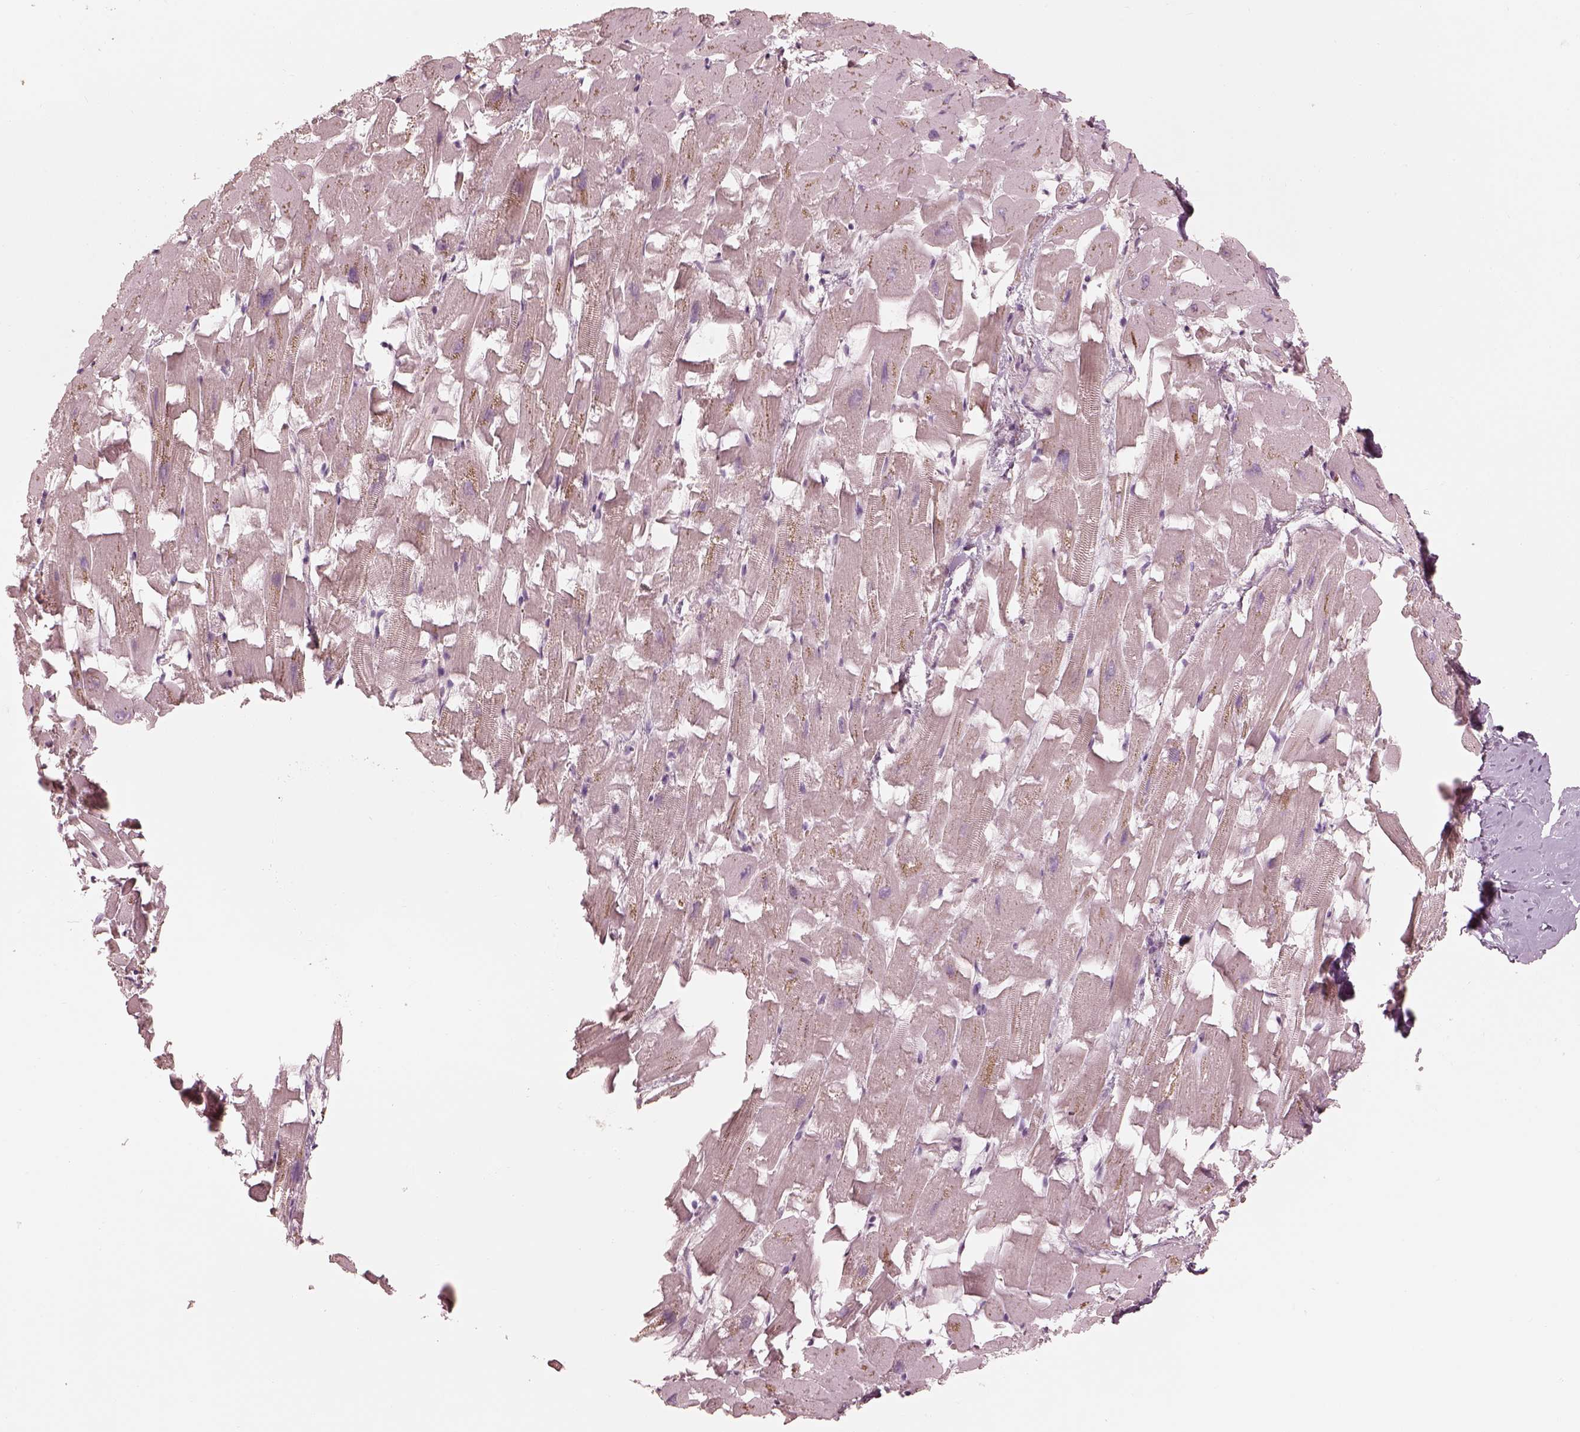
{"staining": {"intensity": "weak", "quantity": "<25%", "location": "cytoplasmic/membranous"}, "tissue": "heart muscle", "cell_type": "Cardiomyocytes", "image_type": "normal", "snomed": [{"axis": "morphology", "description": "Normal tissue, NOS"}, {"axis": "topography", "description": "Heart"}], "caption": "IHC histopathology image of benign heart muscle stained for a protein (brown), which demonstrates no staining in cardiomyocytes.", "gene": "ANKLE1", "patient": {"sex": "female", "age": 64}}